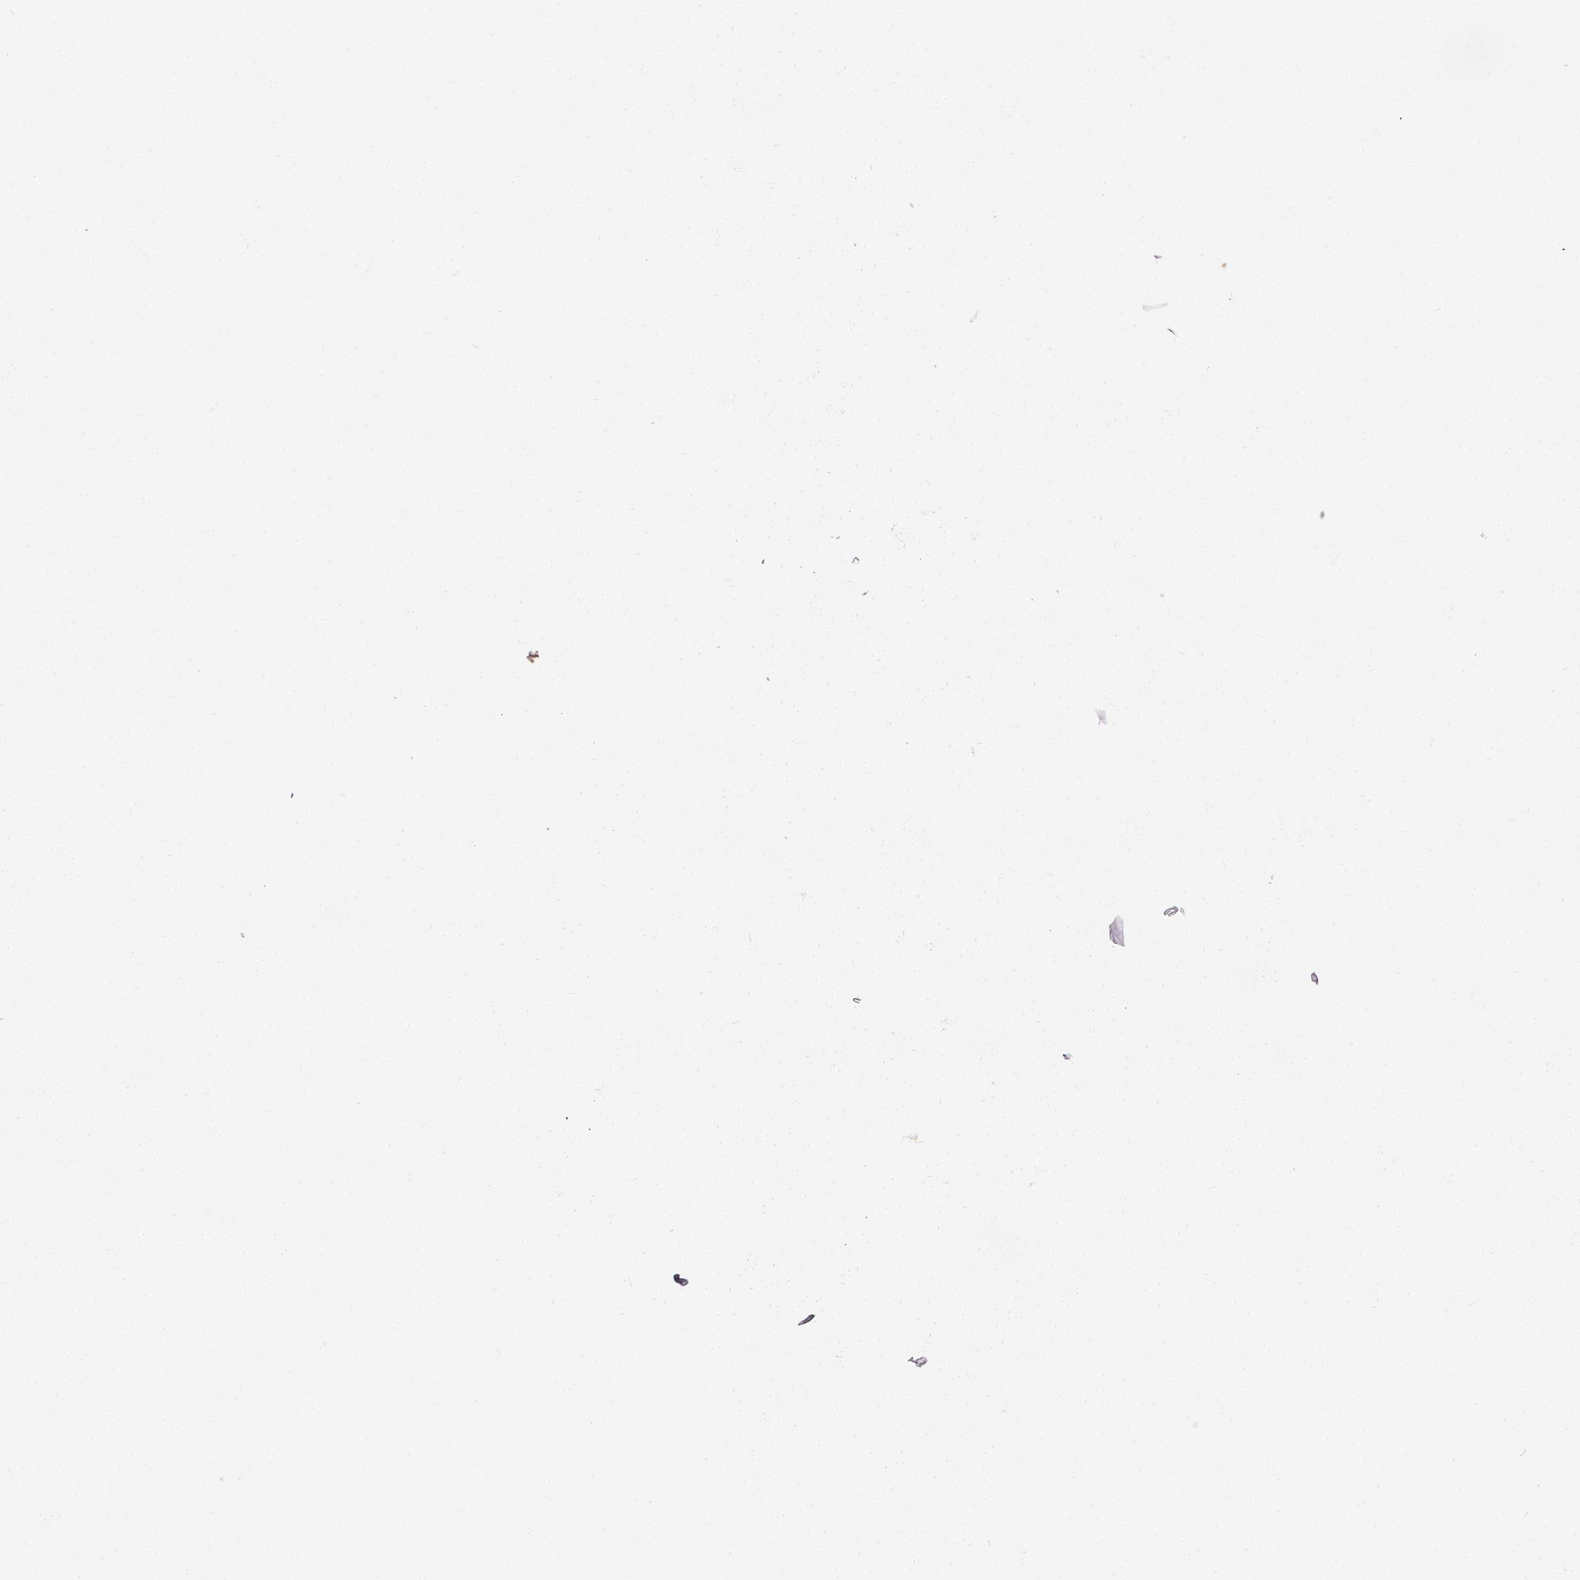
{"staining": {"intensity": "moderate", "quantity": "25%-75%", "location": "cytoplasmic/membranous"}, "tissue": "colorectal cancer", "cell_type": "Tumor cells", "image_type": "cancer", "snomed": [{"axis": "morphology", "description": "Adenocarcinoma, NOS"}, {"axis": "topography", "description": "Colon"}], "caption": "This image demonstrates IHC staining of colorectal adenocarcinoma, with medium moderate cytoplasmic/membranous expression in approximately 25%-75% of tumor cells.", "gene": "APLP1", "patient": {"sex": "female", "age": 43}}